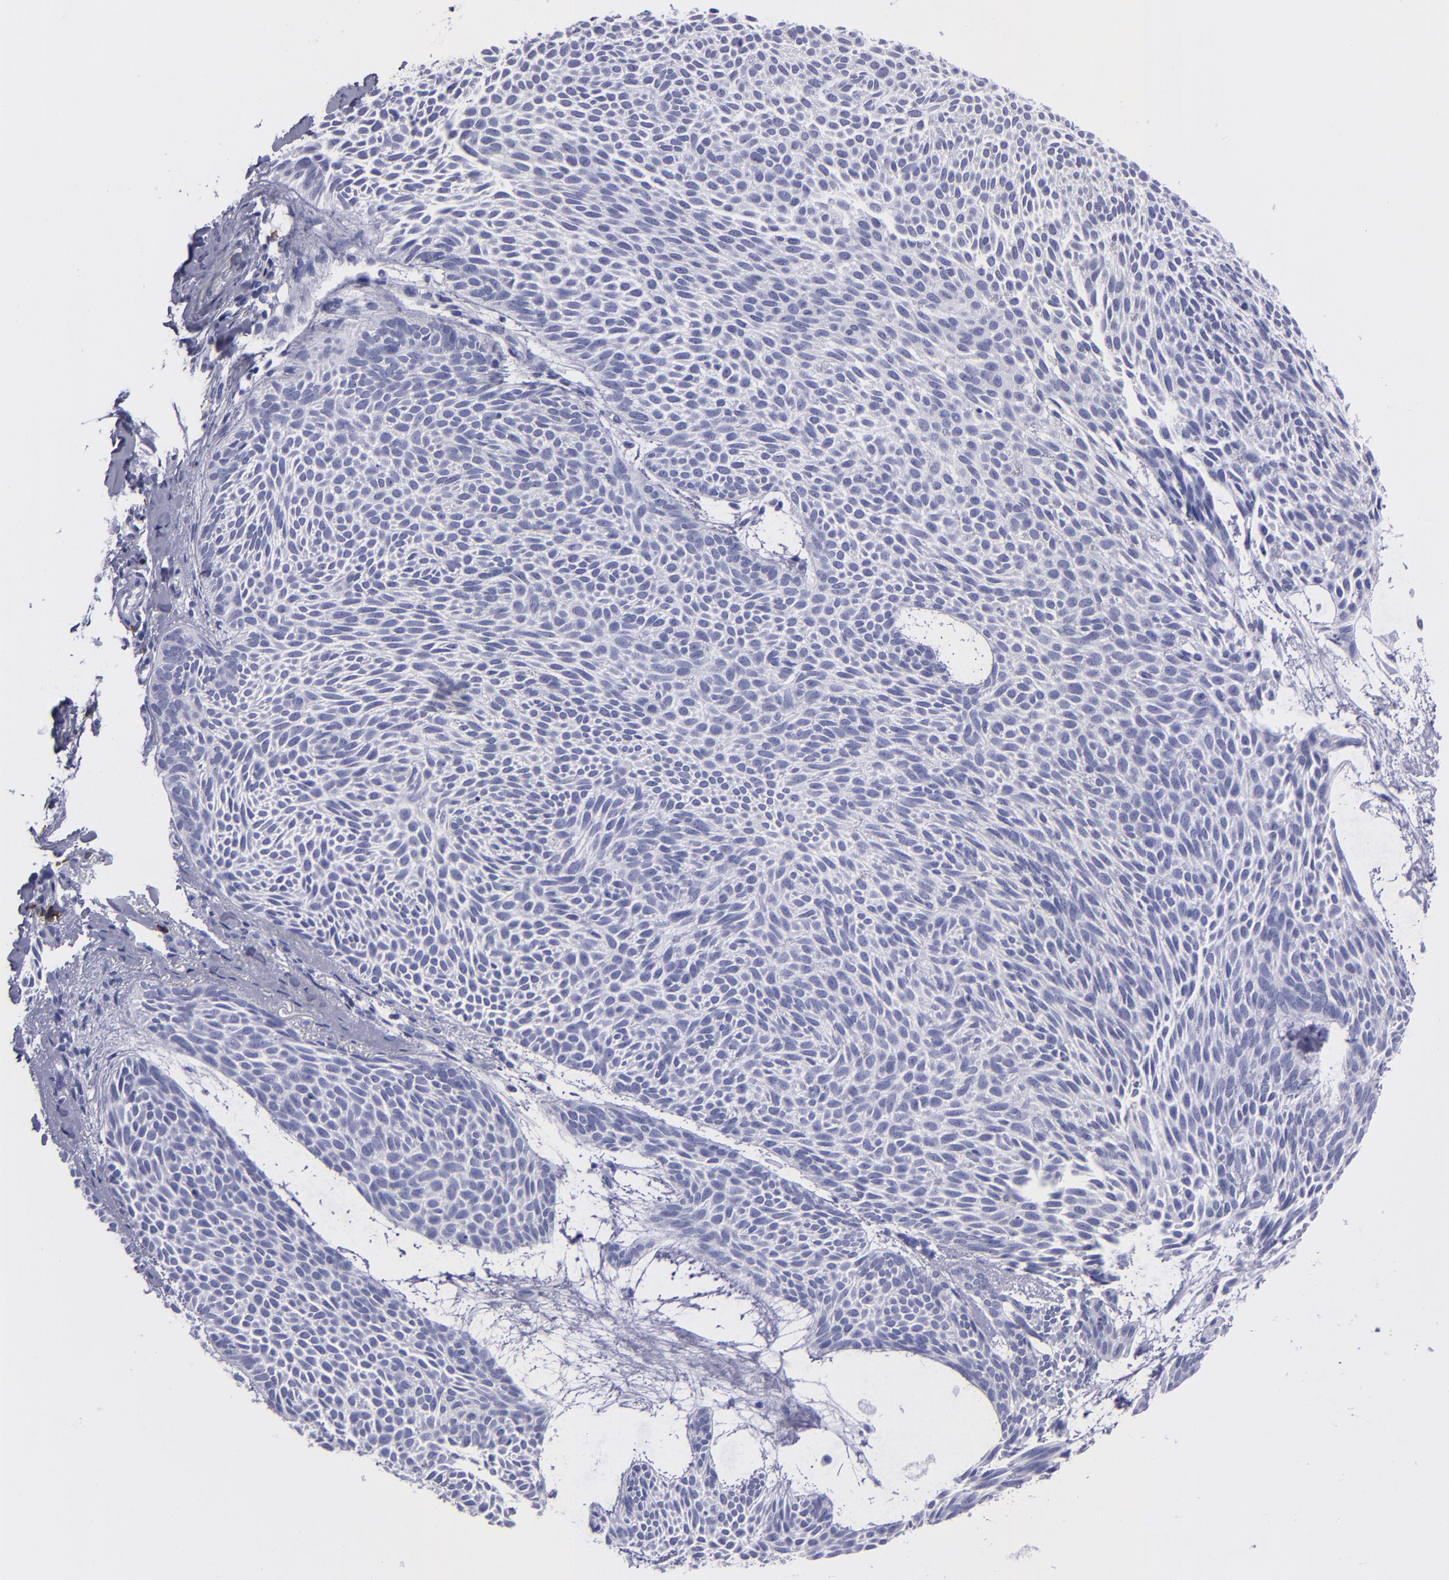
{"staining": {"intensity": "negative", "quantity": "none", "location": "none"}, "tissue": "skin cancer", "cell_type": "Tumor cells", "image_type": "cancer", "snomed": [{"axis": "morphology", "description": "Basal cell carcinoma"}, {"axis": "topography", "description": "Skin"}], "caption": "Skin basal cell carcinoma stained for a protein using immunohistochemistry (IHC) reveals no positivity tumor cells.", "gene": "CD6", "patient": {"sex": "male", "age": 84}}